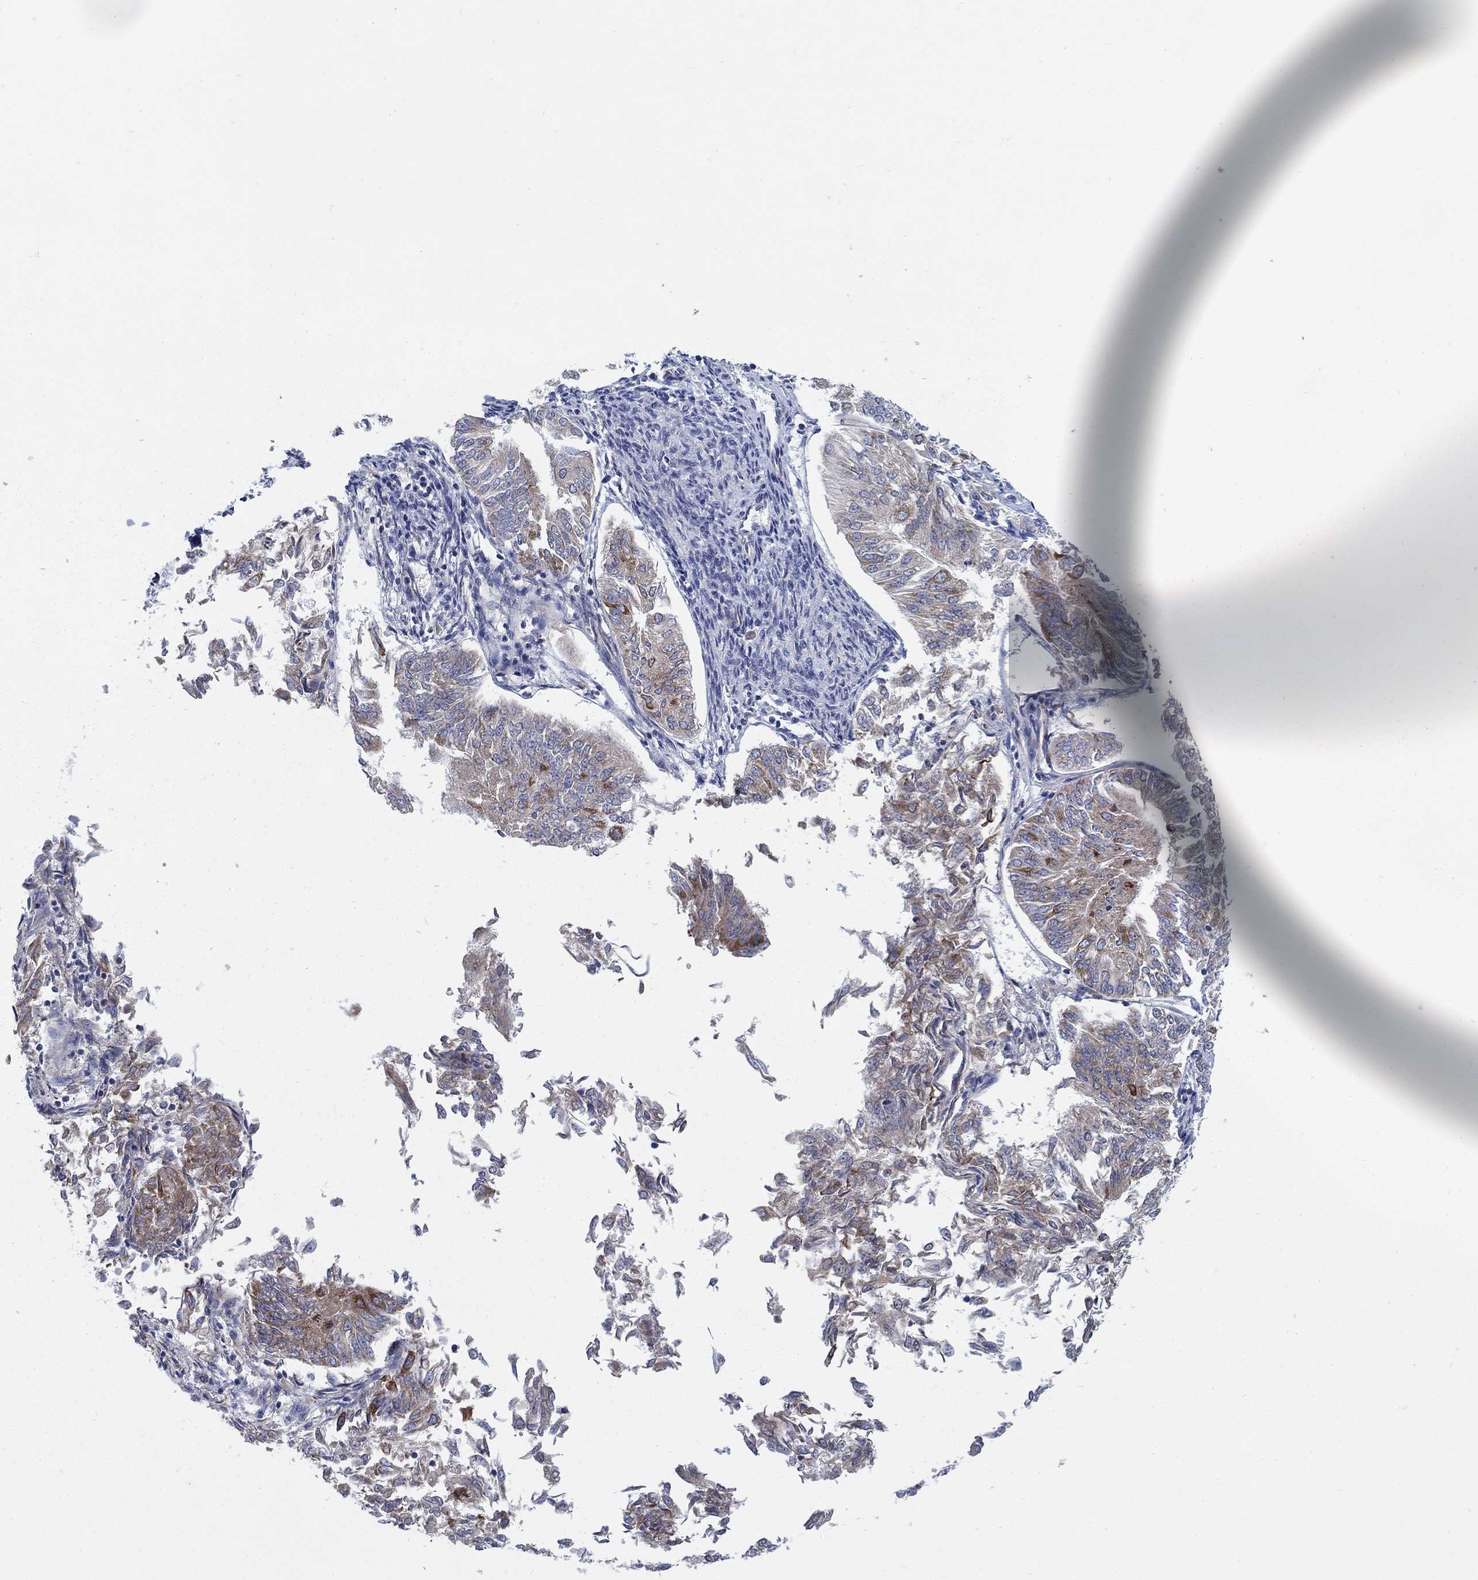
{"staining": {"intensity": "strong", "quantity": "<25%", "location": "cytoplasmic/membranous"}, "tissue": "endometrial cancer", "cell_type": "Tumor cells", "image_type": "cancer", "snomed": [{"axis": "morphology", "description": "Adenocarcinoma, NOS"}, {"axis": "topography", "description": "Endometrium"}], "caption": "Immunohistochemistry (IHC) histopathology image of neoplastic tissue: adenocarcinoma (endometrial) stained using immunohistochemistry (IHC) demonstrates medium levels of strong protein expression localized specifically in the cytoplasmic/membranous of tumor cells, appearing as a cytoplasmic/membranous brown color.", "gene": "TMEM59", "patient": {"sex": "female", "age": 58}}